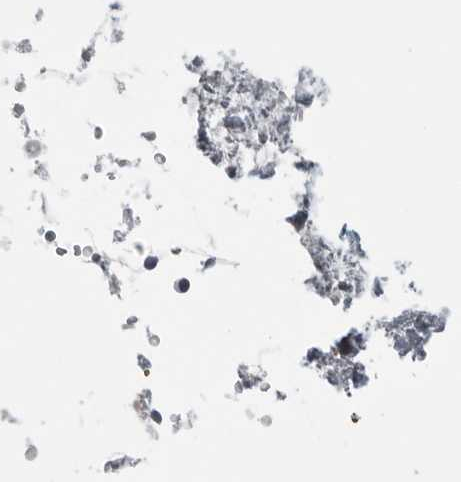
{"staining": {"intensity": "strong", "quantity": "<25%", "location": "nuclear"}, "tissue": "bone marrow", "cell_type": "Hematopoietic cells", "image_type": "normal", "snomed": [{"axis": "morphology", "description": "Normal tissue, NOS"}, {"axis": "topography", "description": "Bone marrow"}], "caption": "Immunohistochemical staining of unremarkable bone marrow demonstrates <25% levels of strong nuclear protein staining in approximately <25% of hematopoietic cells.", "gene": "SATB2", "patient": {"sex": "male", "age": 70}}